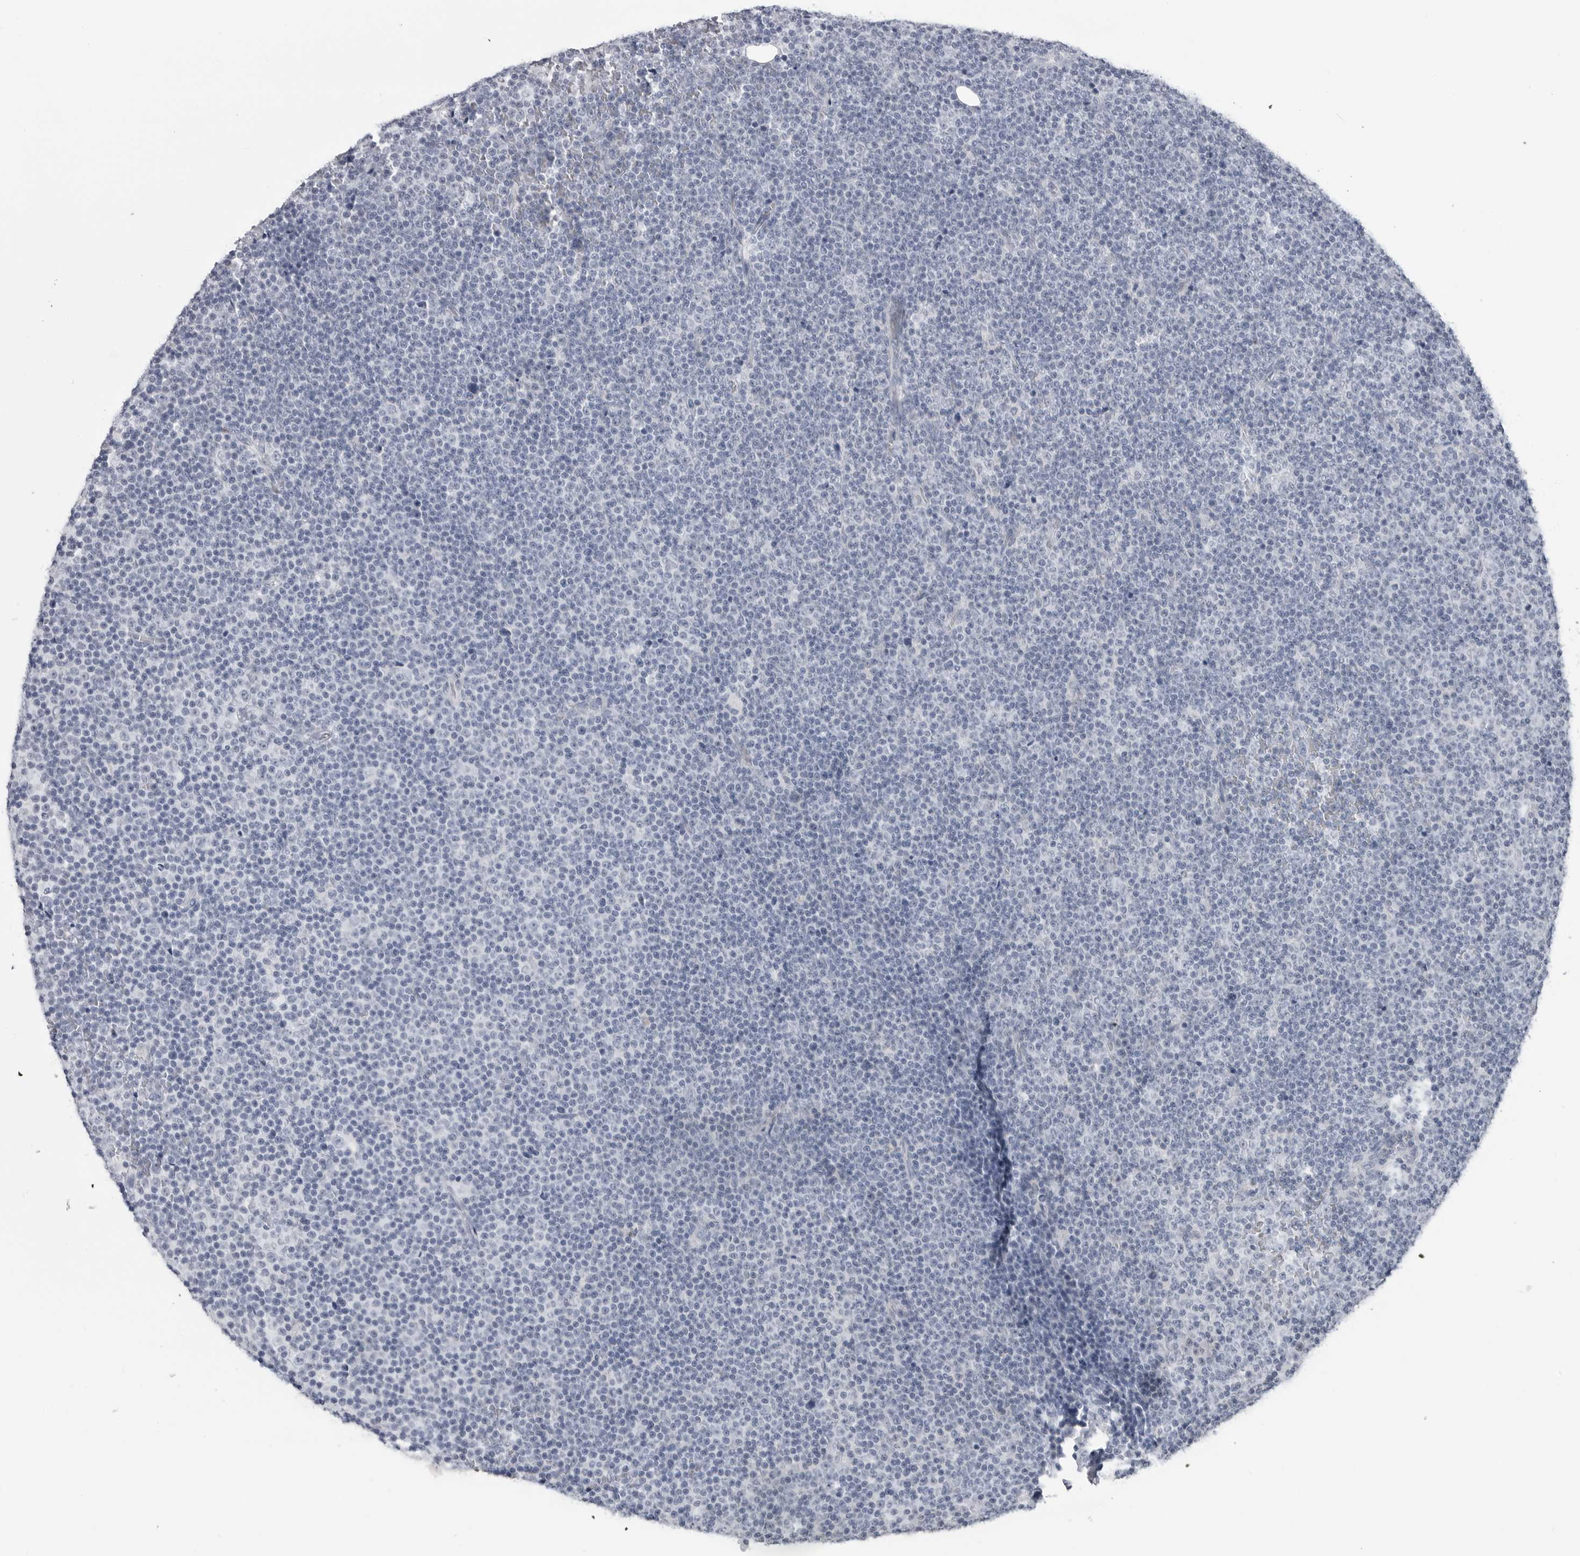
{"staining": {"intensity": "negative", "quantity": "none", "location": "none"}, "tissue": "lymphoma", "cell_type": "Tumor cells", "image_type": "cancer", "snomed": [{"axis": "morphology", "description": "Malignant lymphoma, non-Hodgkin's type, Low grade"}, {"axis": "topography", "description": "Lymph node"}], "caption": "Immunohistochemical staining of human malignant lymphoma, non-Hodgkin's type (low-grade) exhibits no significant positivity in tumor cells. (IHC, brightfield microscopy, high magnification).", "gene": "PGA3", "patient": {"sex": "female", "age": 67}}